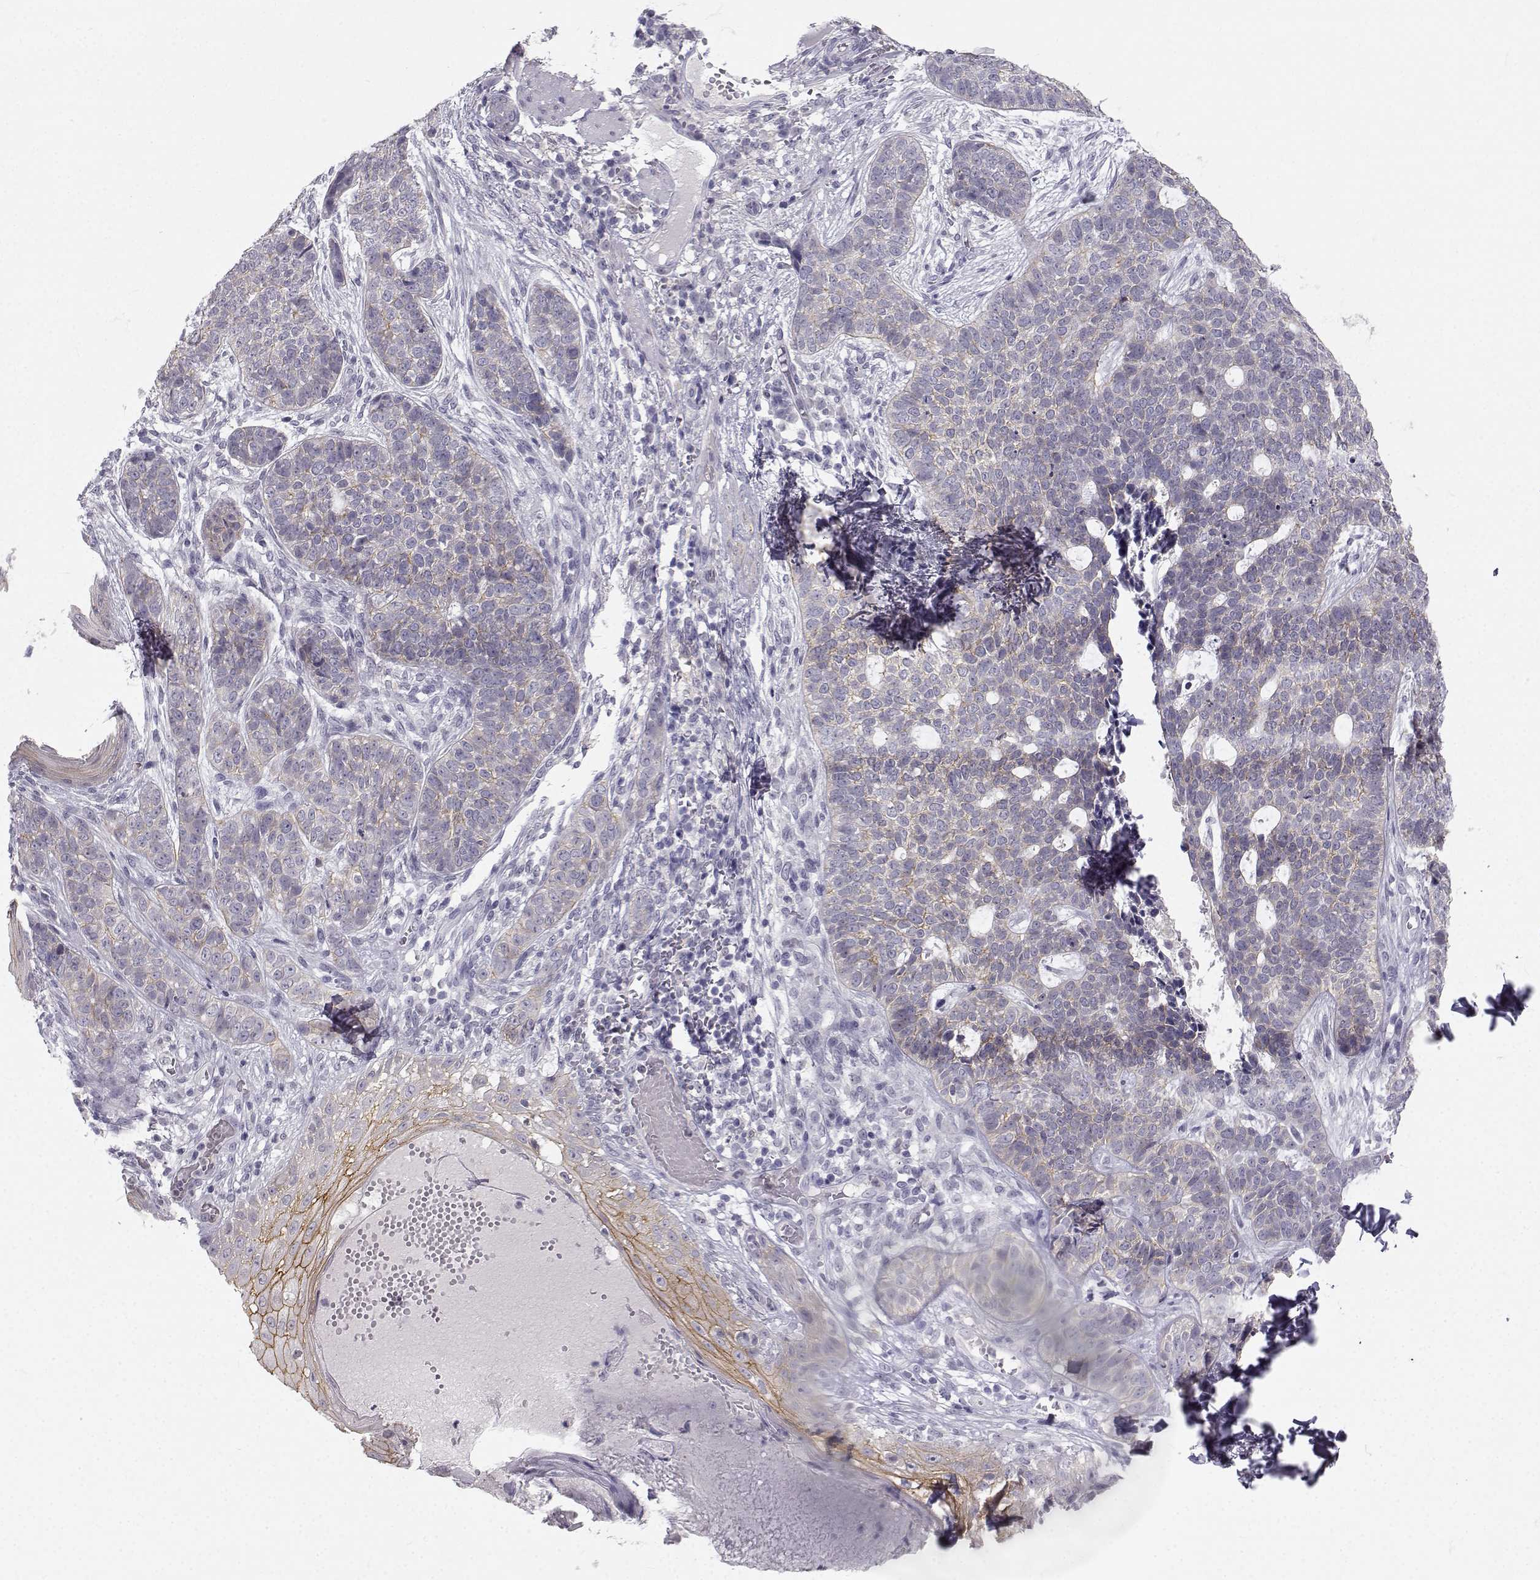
{"staining": {"intensity": "weak", "quantity": "25%-75%", "location": "cytoplasmic/membranous"}, "tissue": "skin cancer", "cell_type": "Tumor cells", "image_type": "cancer", "snomed": [{"axis": "morphology", "description": "Basal cell carcinoma"}, {"axis": "topography", "description": "Skin"}], "caption": "Skin cancer was stained to show a protein in brown. There is low levels of weak cytoplasmic/membranous expression in approximately 25%-75% of tumor cells. The protein of interest is stained brown, and the nuclei are stained in blue (DAB IHC with brightfield microscopy, high magnification).", "gene": "ZNF185", "patient": {"sex": "female", "age": 69}}